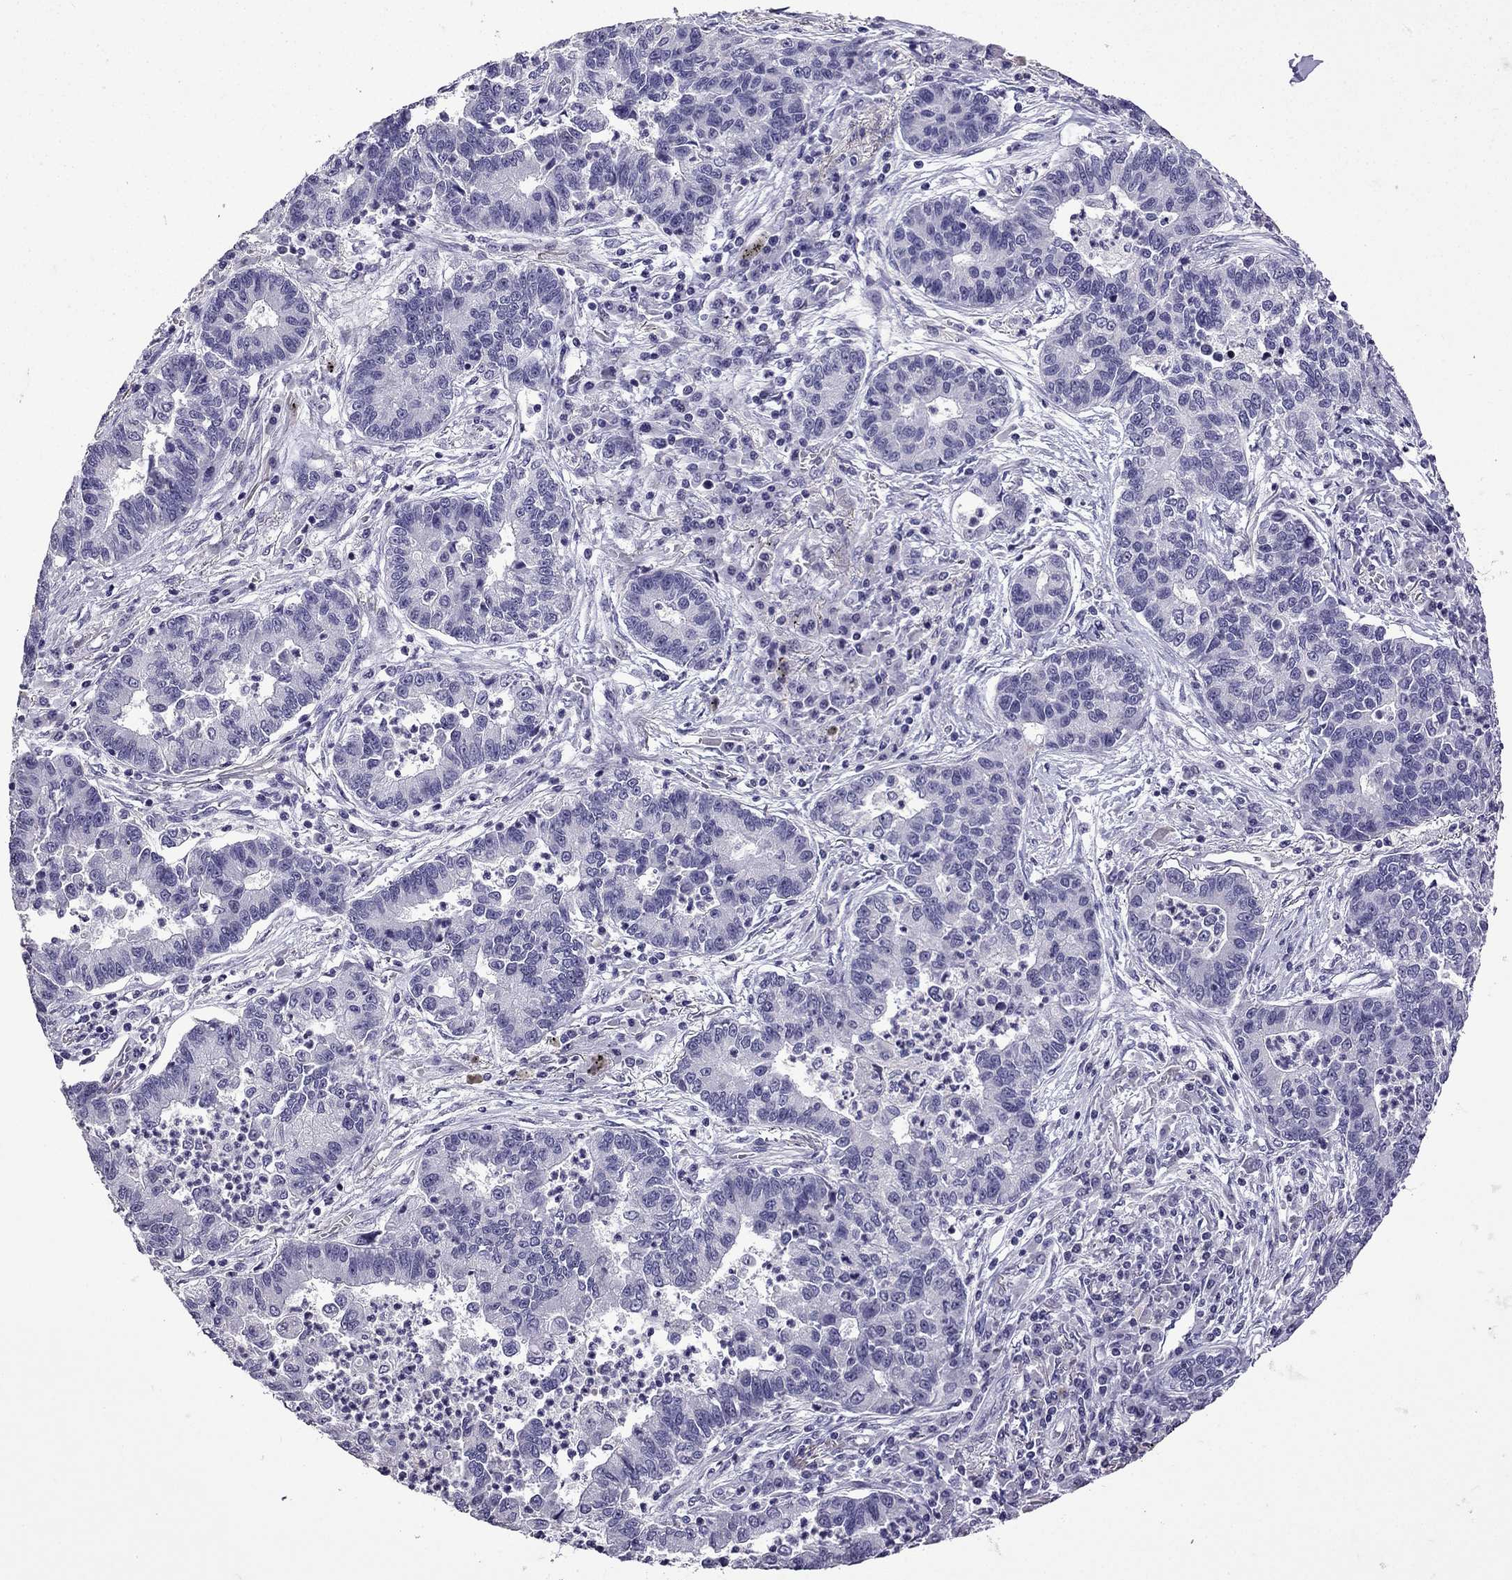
{"staining": {"intensity": "negative", "quantity": "none", "location": "none"}, "tissue": "lung cancer", "cell_type": "Tumor cells", "image_type": "cancer", "snomed": [{"axis": "morphology", "description": "Adenocarcinoma, NOS"}, {"axis": "topography", "description": "Lung"}], "caption": "The micrograph demonstrates no significant positivity in tumor cells of adenocarcinoma (lung).", "gene": "TTN", "patient": {"sex": "female", "age": 57}}